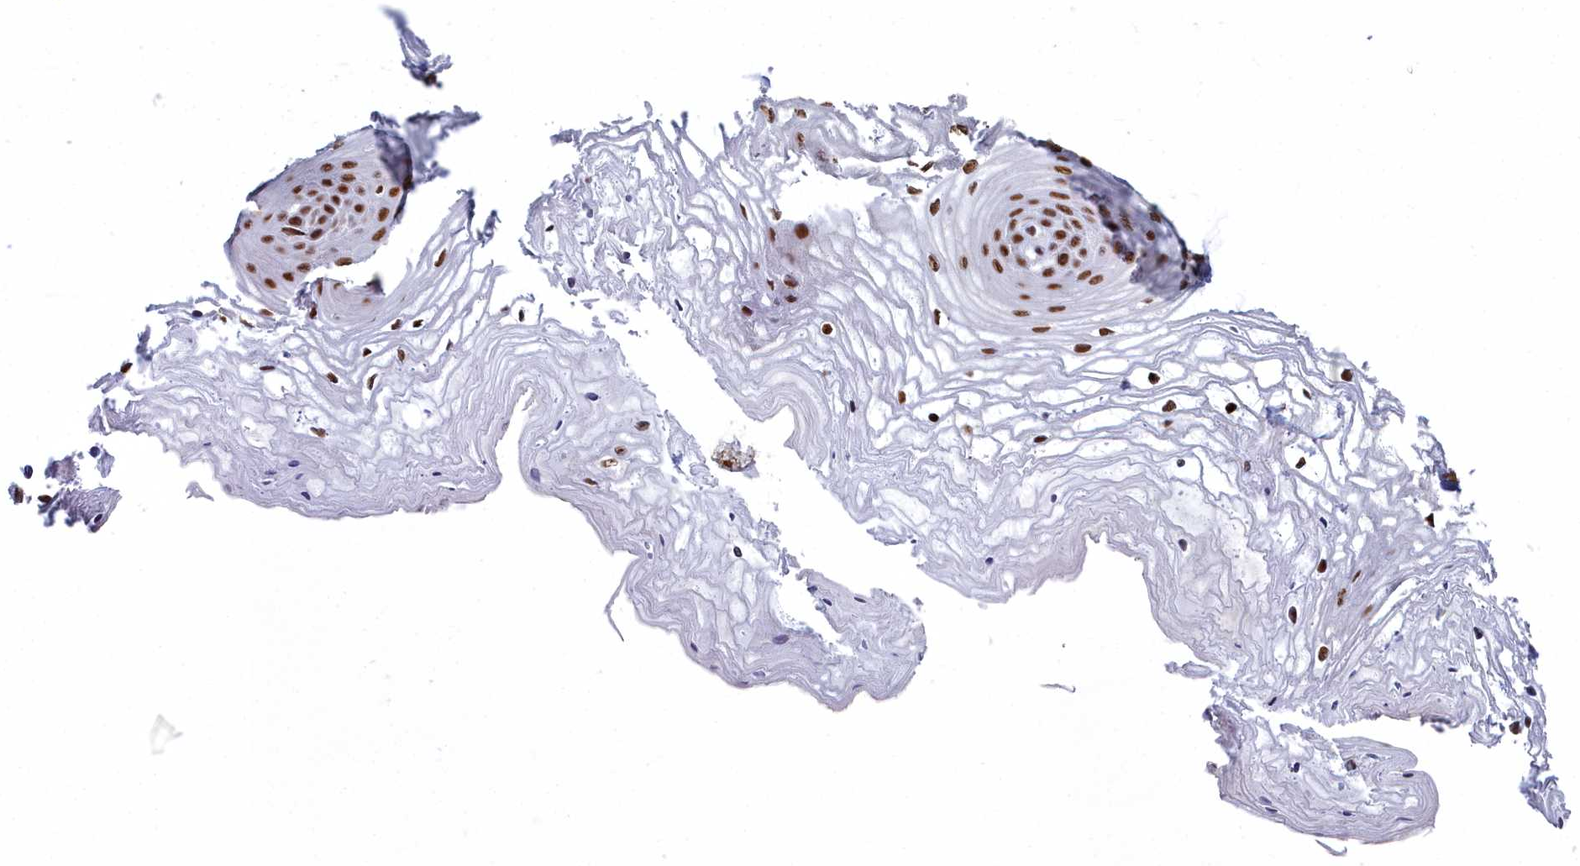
{"staining": {"intensity": "strong", "quantity": ">75%", "location": "nuclear"}, "tissue": "vagina", "cell_type": "Squamous epithelial cells", "image_type": "normal", "snomed": [{"axis": "morphology", "description": "Normal tissue, NOS"}, {"axis": "topography", "description": "Vagina"}], "caption": "A high-resolution micrograph shows immunohistochemistry (IHC) staining of benign vagina, which exhibits strong nuclear positivity in about >75% of squamous epithelial cells.", "gene": "SF3B3", "patient": {"sex": "female", "age": 68}}